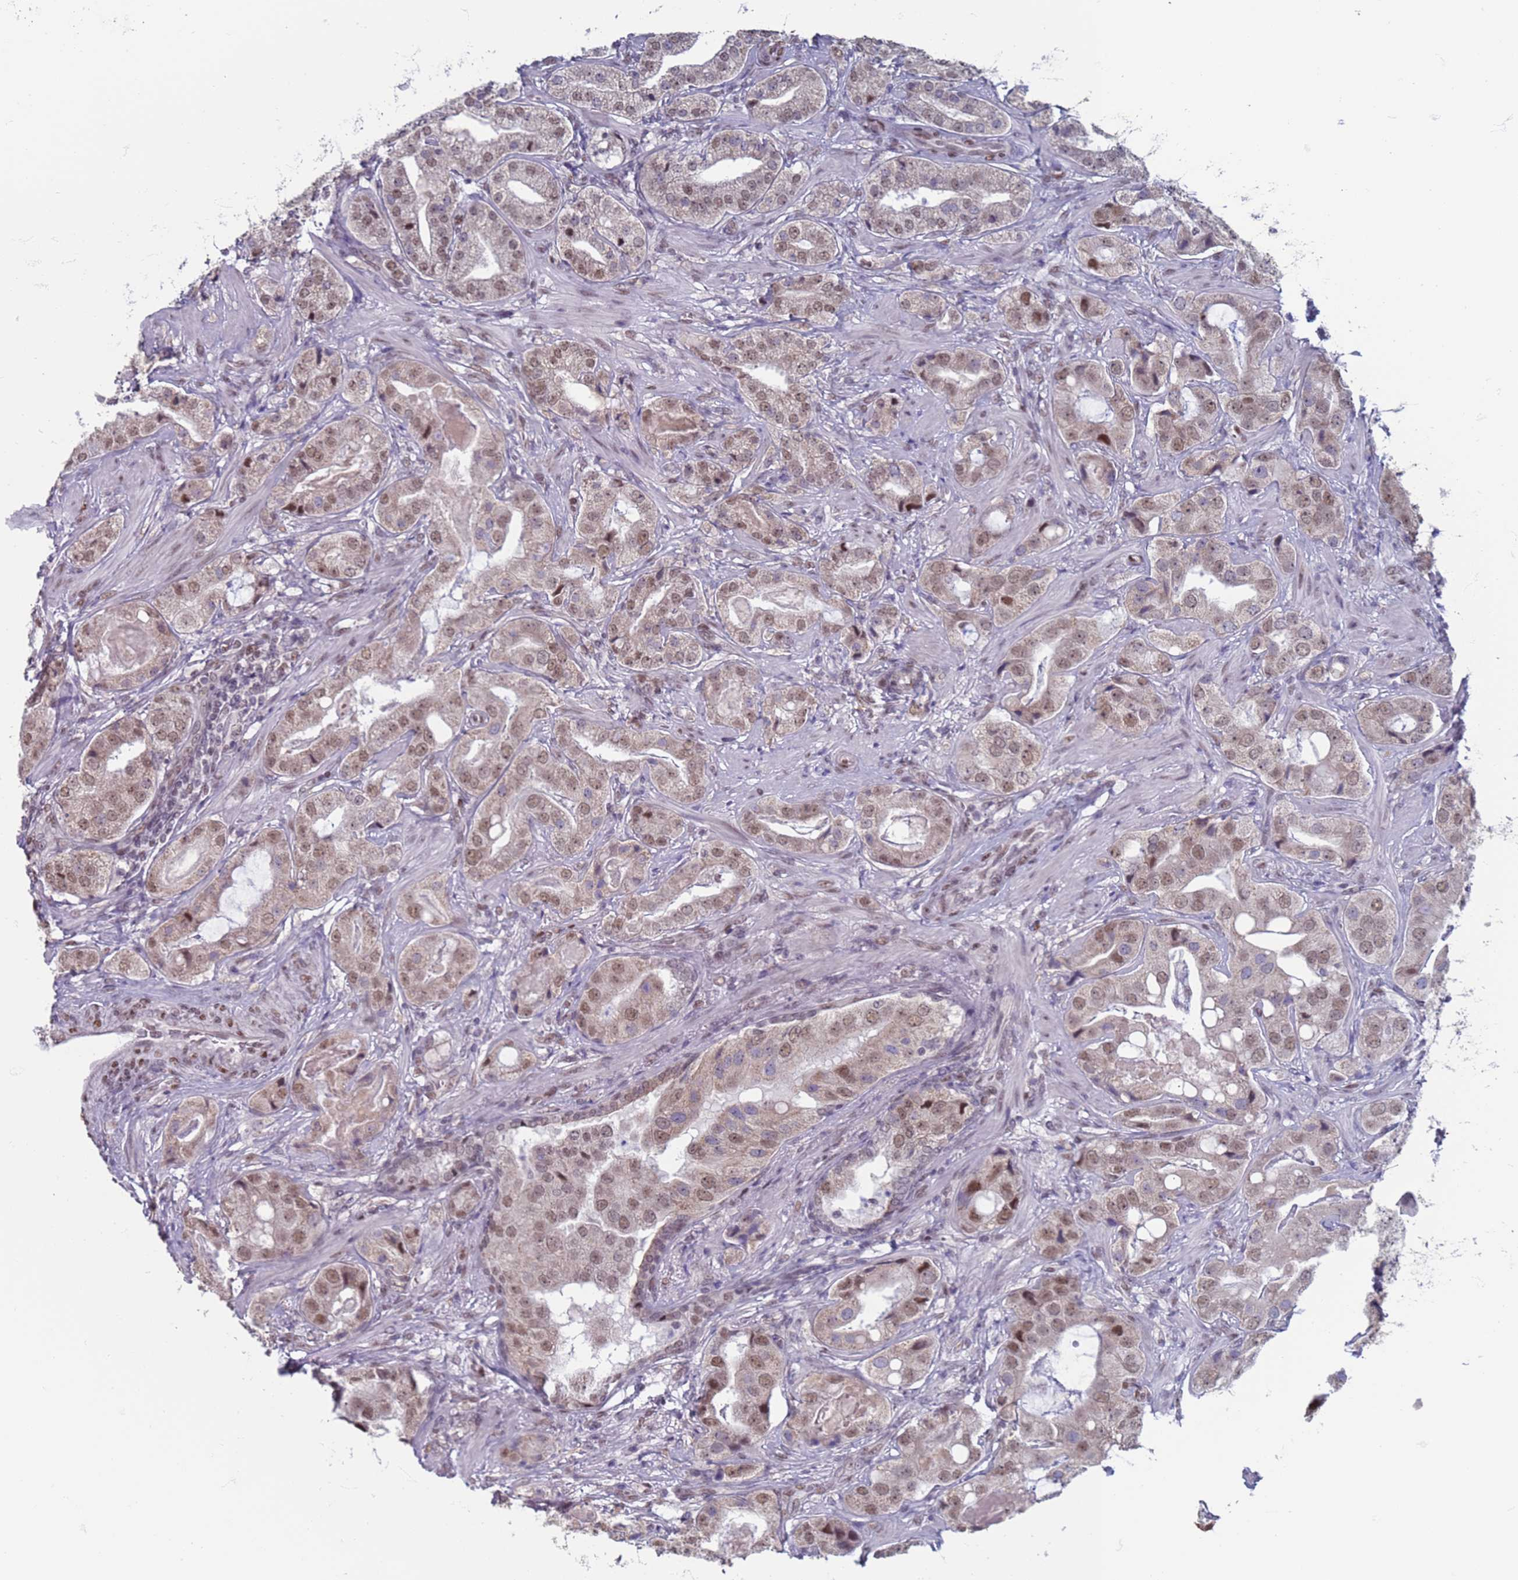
{"staining": {"intensity": "moderate", "quantity": ">75%", "location": "nuclear"}, "tissue": "prostate cancer", "cell_type": "Tumor cells", "image_type": "cancer", "snomed": [{"axis": "morphology", "description": "Adenocarcinoma, High grade"}, {"axis": "topography", "description": "Prostate"}], "caption": "Immunohistochemical staining of human adenocarcinoma (high-grade) (prostate) displays moderate nuclear protein staining in about >75% of tumor cells.", "gene": "SAE1", "patient": {"sex": "male", "age": 63}}